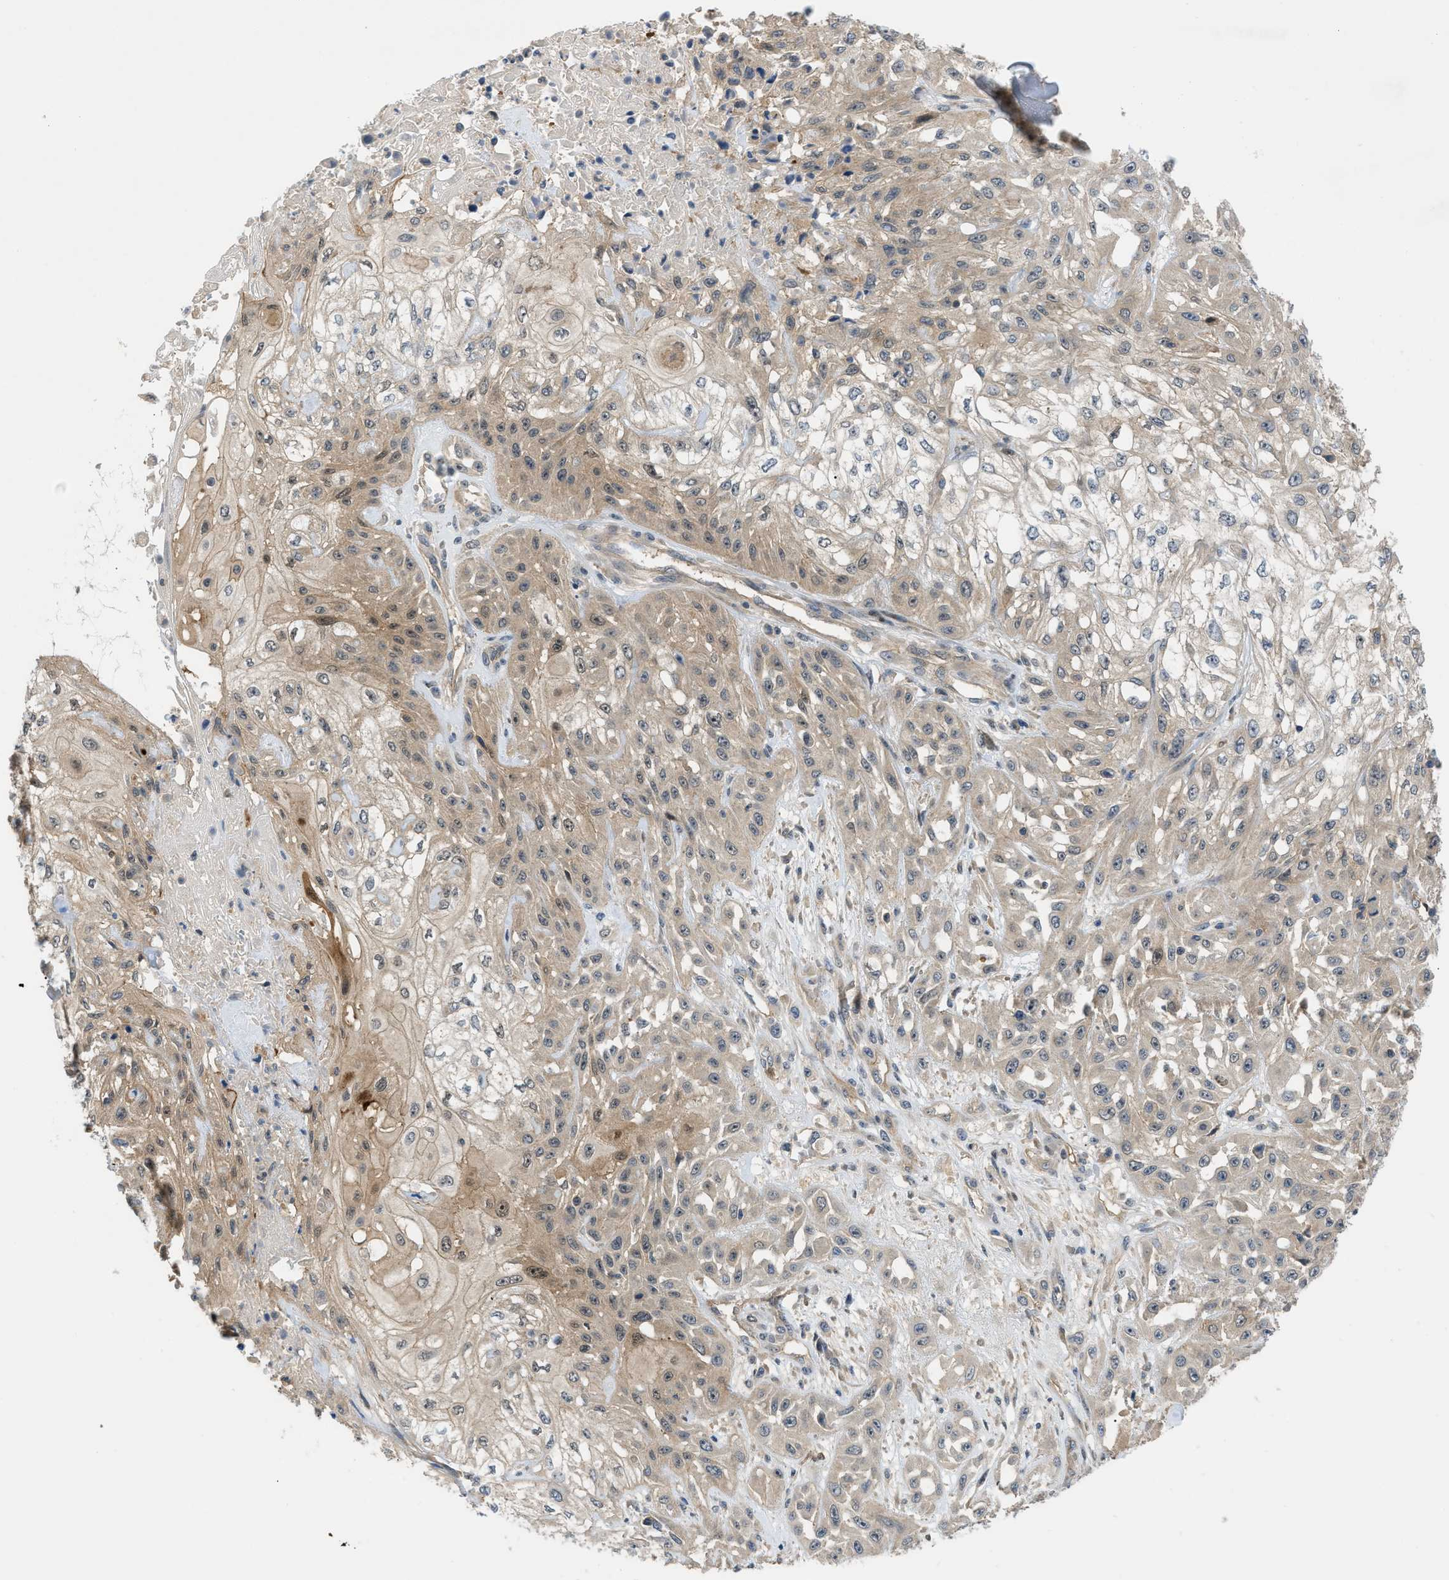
{"staining": {"intensity": "weak", "quantity": ">75%", "location": "cytoplasmic/membranous"}, "tissue": "skin cancer", "cell_type": "Tumor cells", "image_type": "cancer", "snomed": [{"axis": "morphology", "description": "Squamous cell carcinoma, NOS"}, {"axis": "morphology", "description": "Squamous cell carcinoma, metastatic, NOS"}, {"axis": "topography", "description": "Skin"}, {"axis": "topography", "description": "Lymph node"}], "caption": "Skin cancer (squamous cell carcinoma) stained for a protein (brown) exhibits weak cytoplasmic/membranous positive positivity in approximately >75% of tumor cells.", "gene": "TRAK2", "patient": {"sex": "male", "age": 75}}